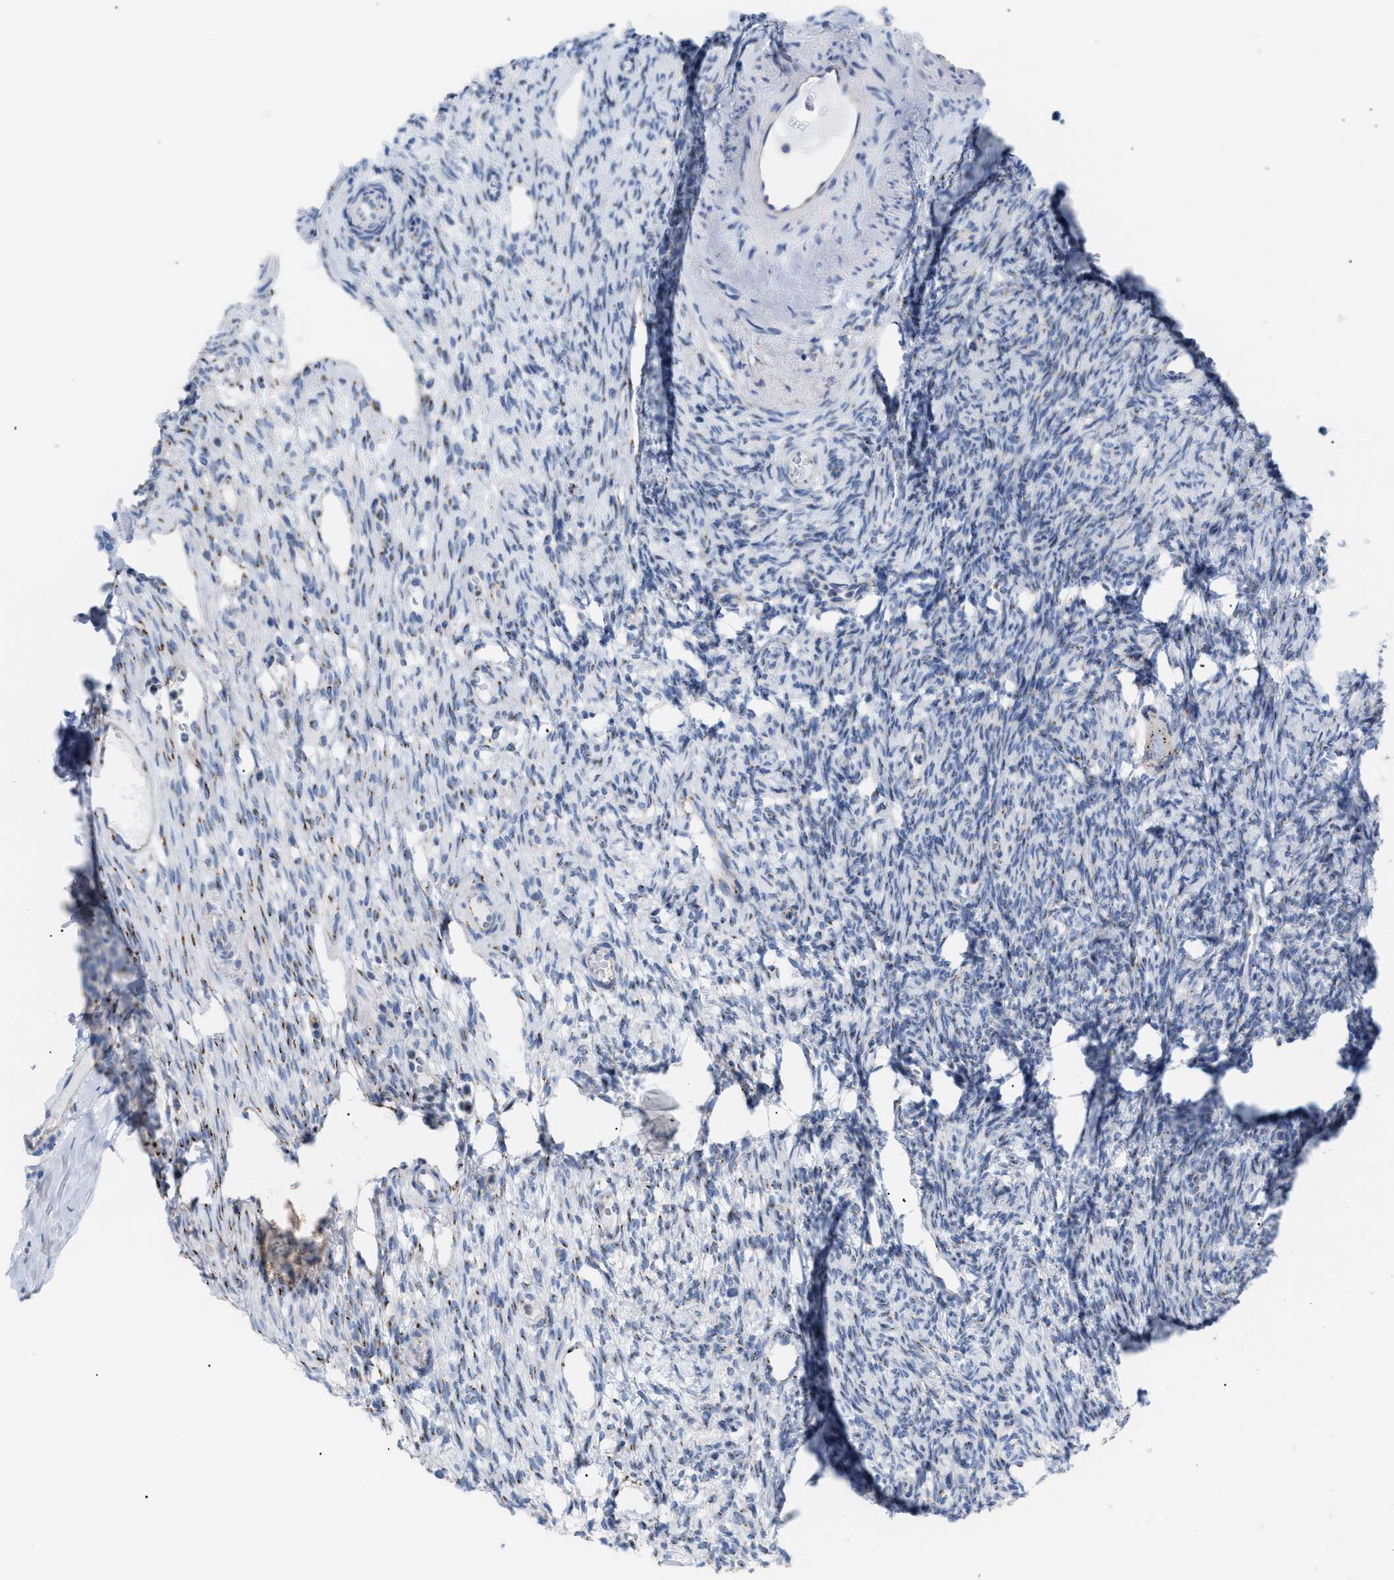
{"staining": {"intensity": "moderate", "quantity": ">75%", "location": "cytoplasmic/membranous"}, "tissue": "ovary", "cell_type": "Follicle cells", "image_type": "normal", "snomed": [{"axis": "morphology", "description": "Normal tissue, NOS"}, {"axis": "topography", "description": "Ovary"}], "caption": "Protein expression analysis of benign human ovary reveals moderate cytoplasmic/membranous positivity in about >75% of follicle cells.", "gene": "TMEM17", "patient": {"sex": "female", "age": 33}}